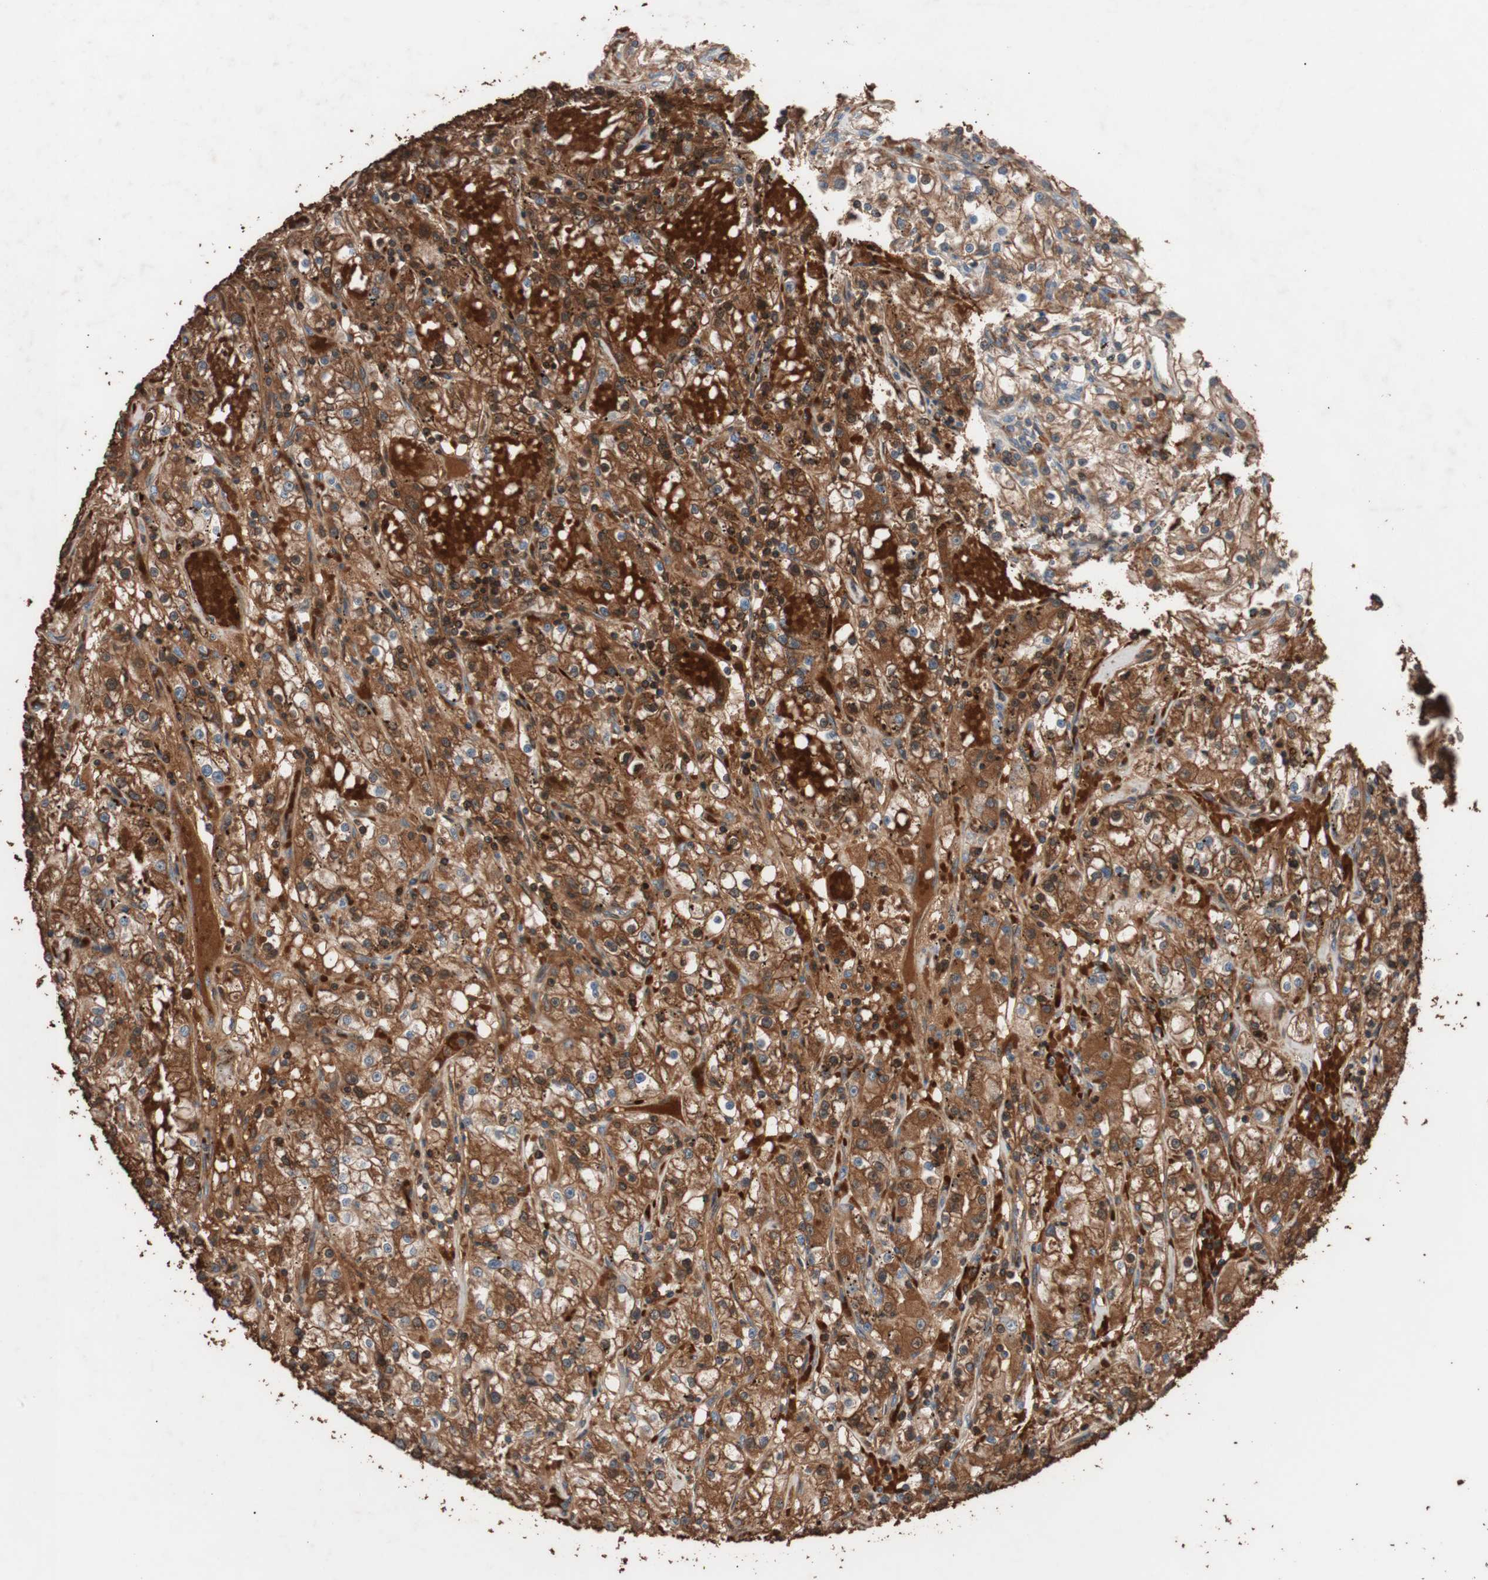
{"staining": {"intensity": "strong", "quantity": ">75%", "location": "cytoplasmic/membranous"}, "tissue": "renal cancer", "cell_type": "Tumor cells", "image_type": "cancer", "snomed": [{"axis": "morphology", "description": "Adenocarcinoma, NOS"}, {"axis": "topography", "description": "Kidney"}], "caption": "A brown stain highlights strong cytoplasmic/membranous positivity of a protein in human renal adenocarcinoma tumor cells.", "gene": "GLYCTK", "patient": {"sex": "male", "age": 56}}